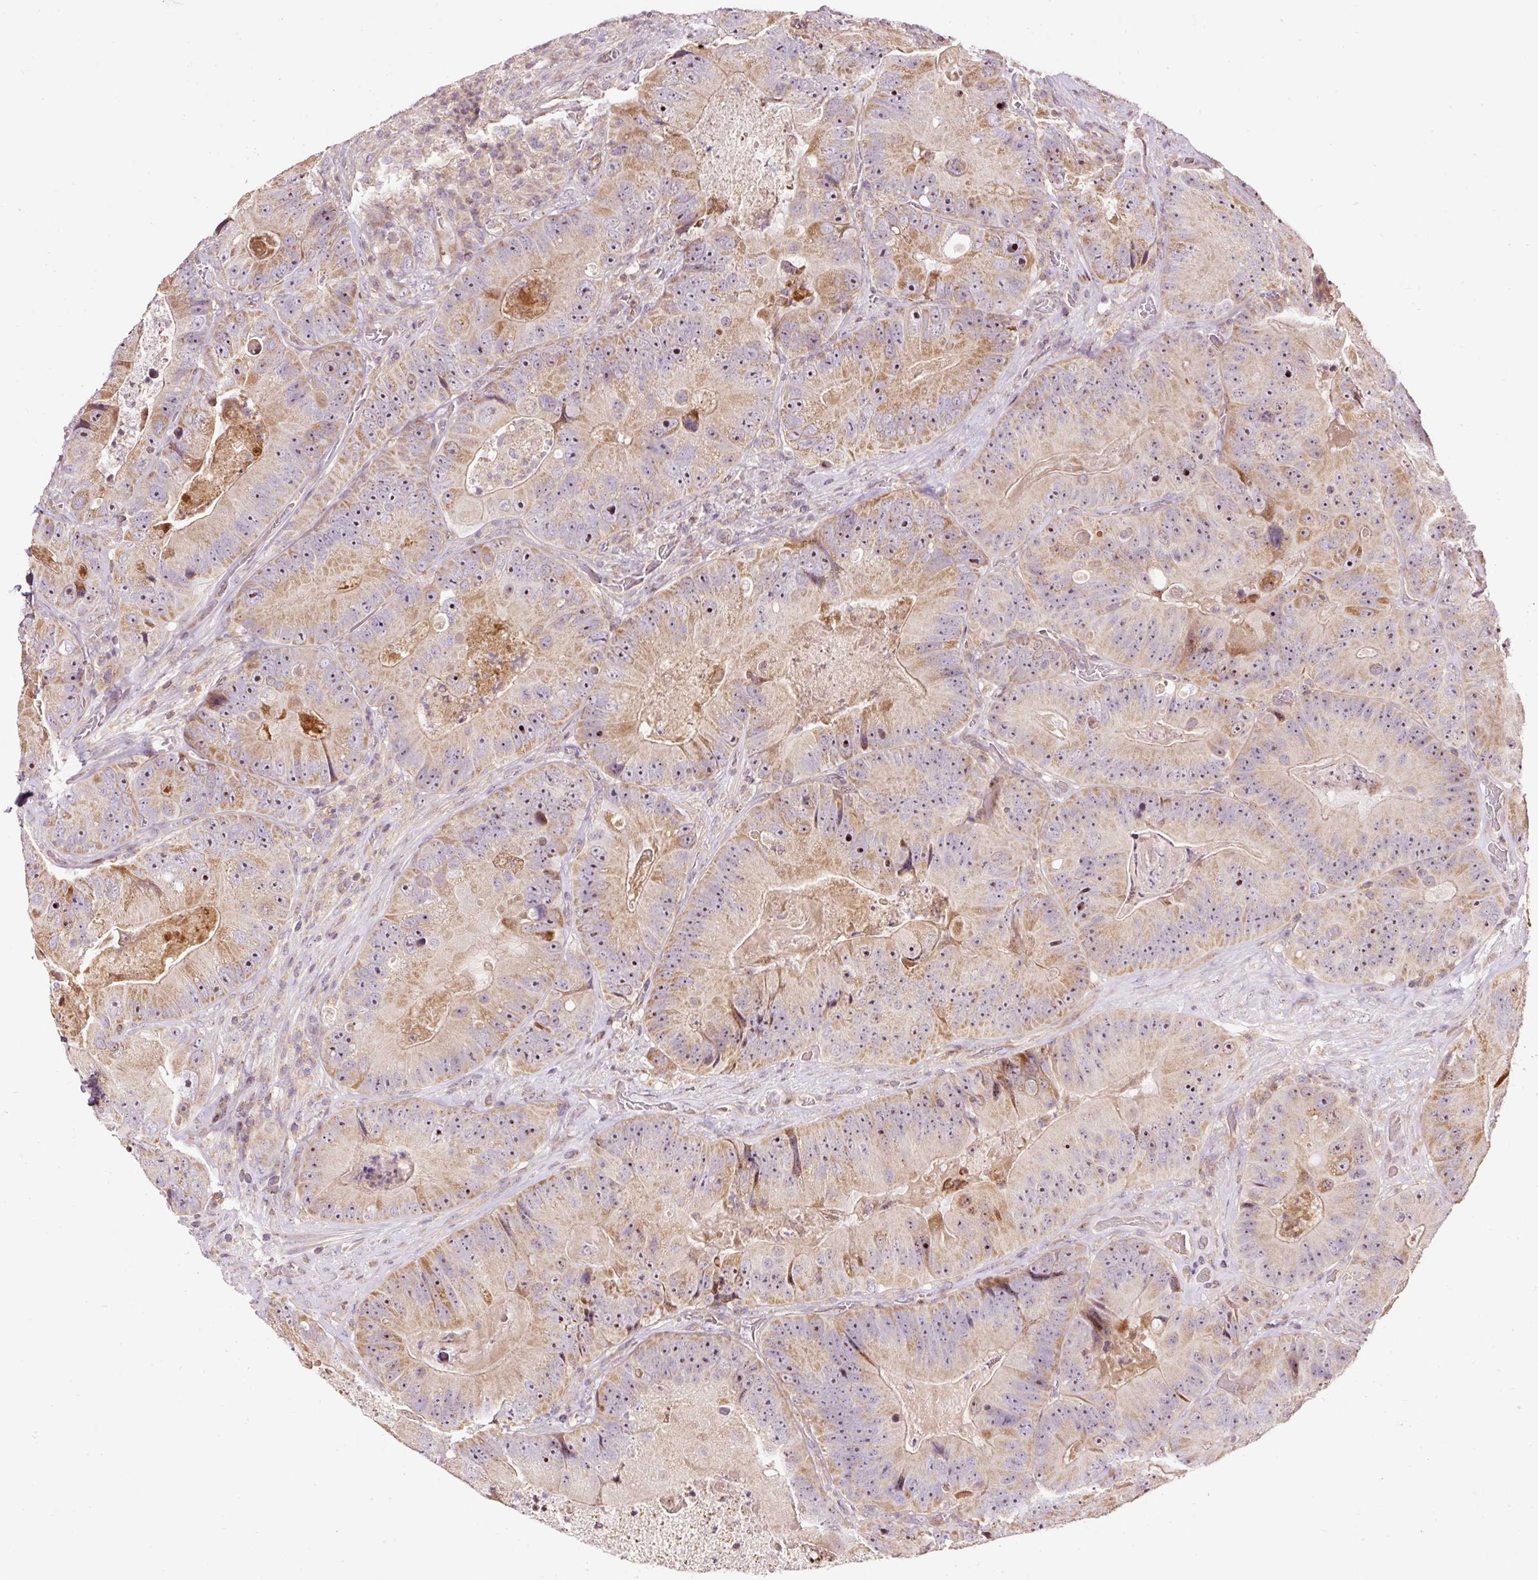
{"staining": {"intensity": "moderate", "quantity": "25%-75%", "location": "cytoplasmic/membranous,nuclear"}, "tissue": "colorectal cancer", "cell_type": "Tumor cells", "image_type": "cancer", "snomed": [{"axis": "morphology", "description": "Adenocarcinoma, NOS"}, {"axis": "topography", "description": "Colon"}], "caption": "Protein staining displays moderate cytoplasmic/membranous and nuclear positivity in about 25%-75% of tumor cells in colorectal cancer (adenocarcinoma). Nuclei are stained in blue.", "gene": "BOLA3", "patient": {"sex": "female", "age": 86}}